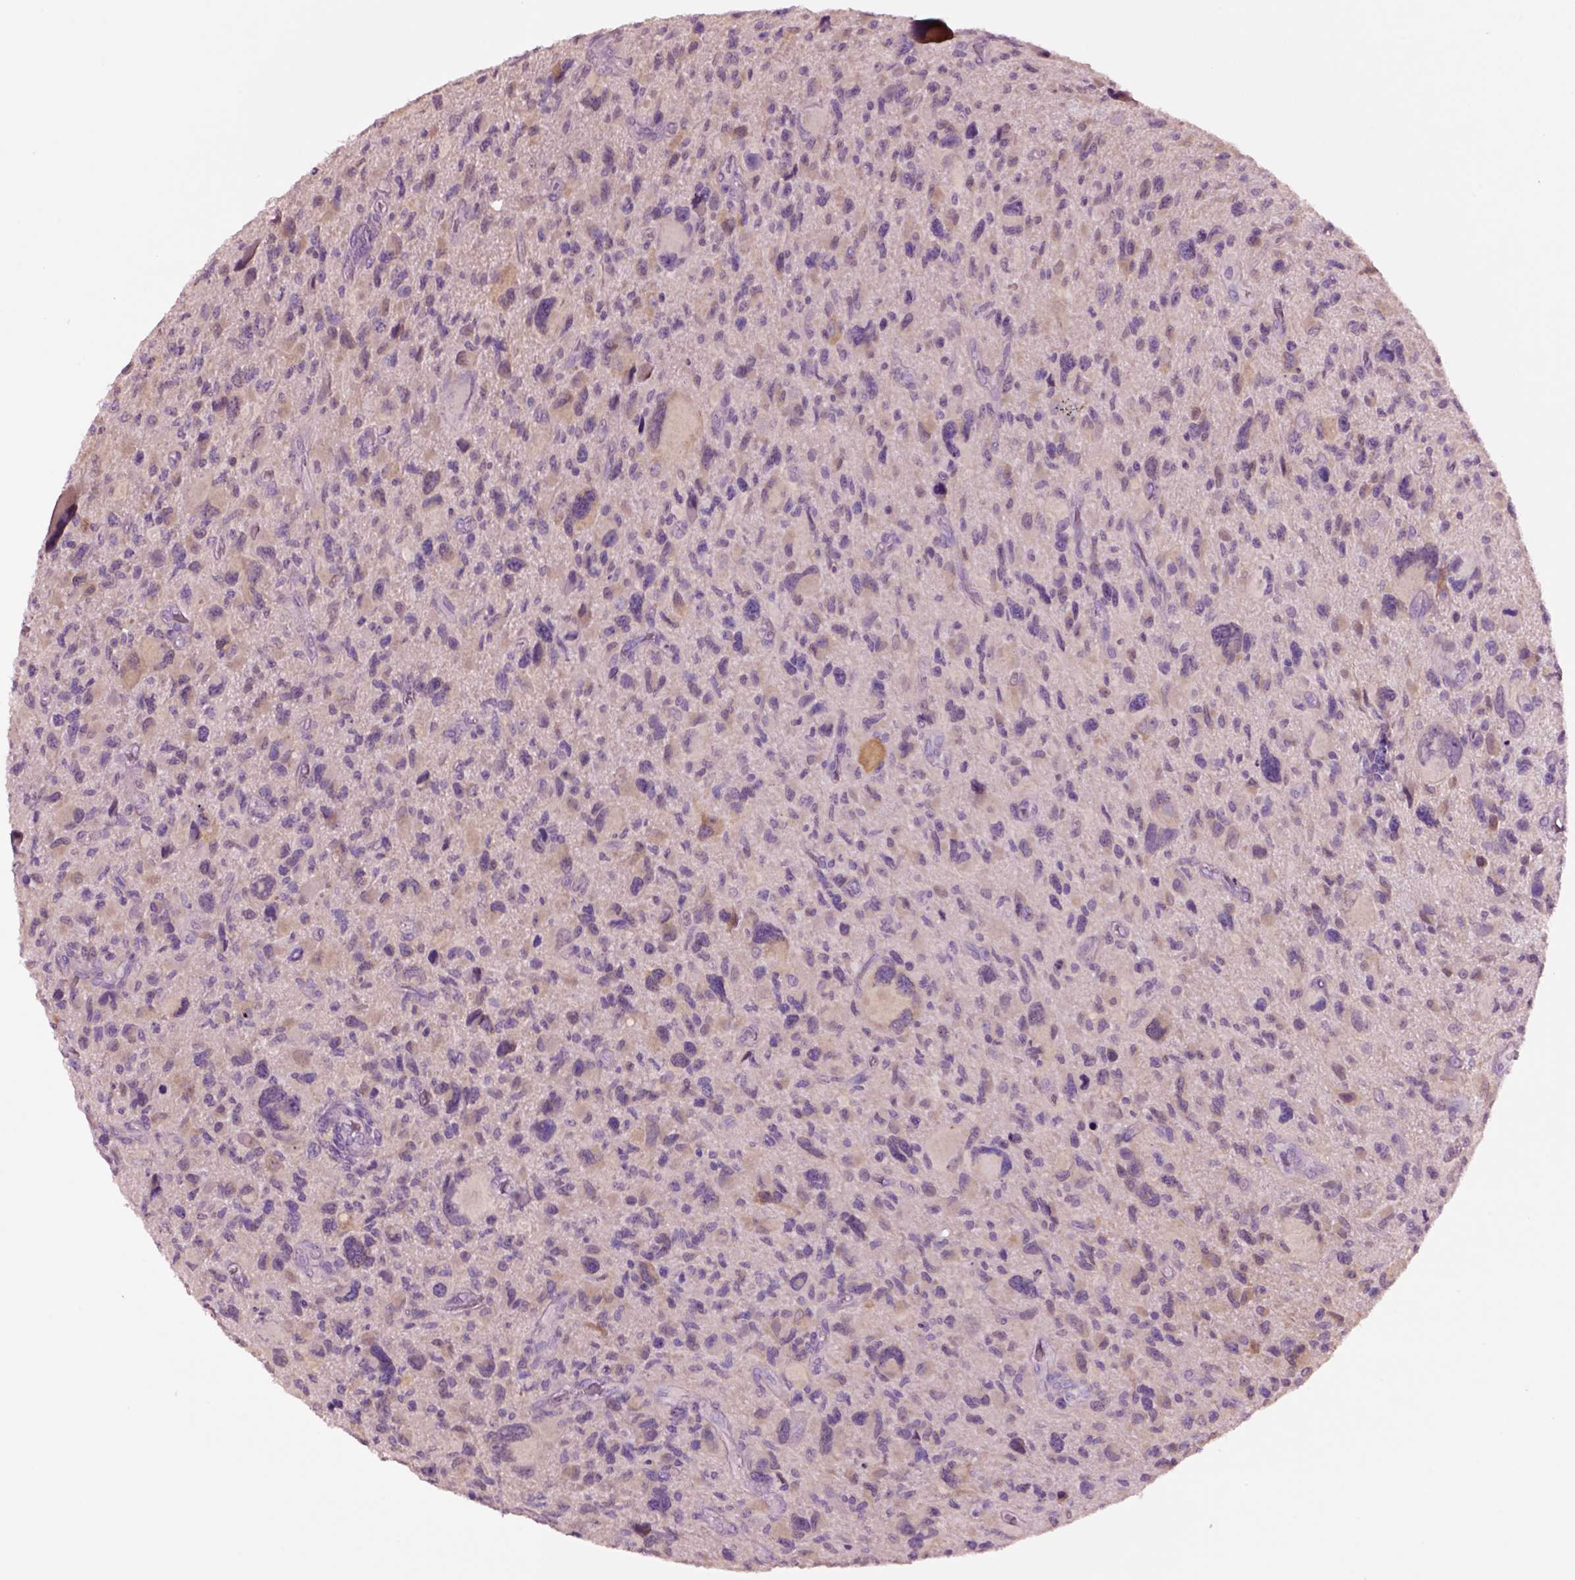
{"staining": {"intensity": "negative", "quantity": "none", "location": "none"}, "tissue": "glioma", "cell_type": "Tumor cells", "image_type": "cancer", "snomed": [{"axis": "morphology", "description": "Glioma, malignant, NOS"}, {"axis": "morphology", "description": "Glioma, malignant, High grade"}, {"axis": "topography", "description": "Brain"}], "caption": "Glioma stained for a protein using immunohistochemistry reveals no positivity tumor cells.", "gene": "CLPSL1", "patient": {"sex": "female", "age": 71}}